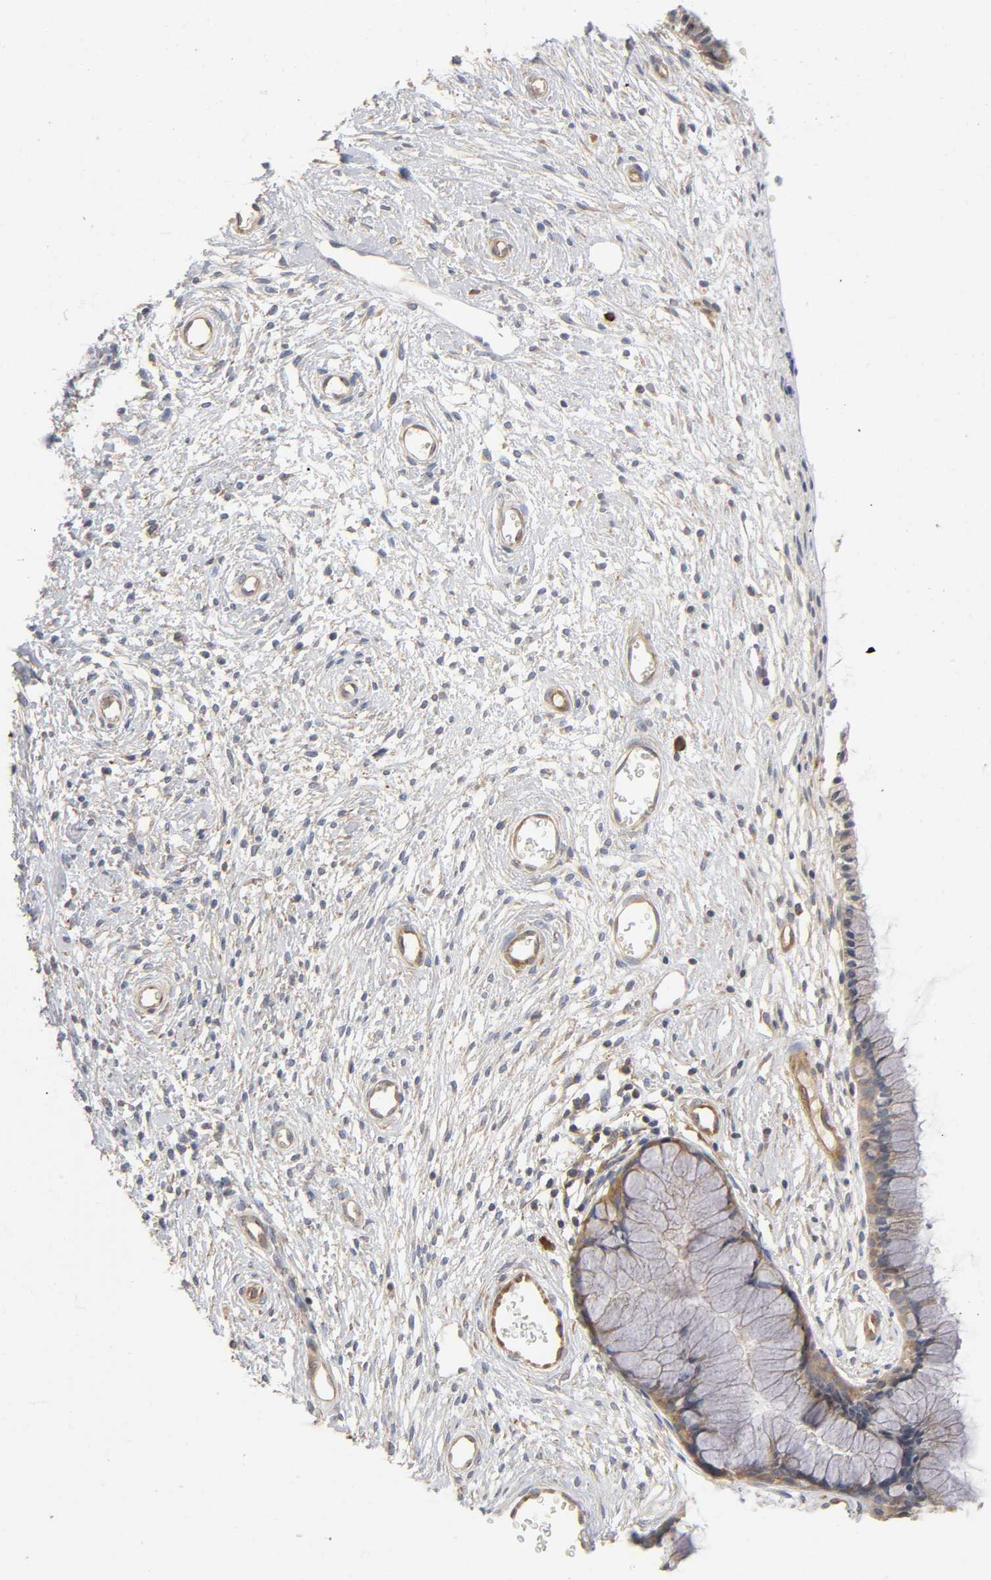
{"staining": {"intensity": "moderate", "quantity": ">75%", "location": "cytoplasmic/membranous"}, "tissue": "cervix", "cell_type": "Glandular cells", "image_type": "normal", "snomed": [{"axis": "morphology", "description": "Normal tissue, NOS"}, {"axis": "topography", "description": "Cervix"}], "caption": "IHC histopathology image of normal human cervix stained for a protein (brown), which demonstrates medium levels of moderate cytoplasmic/membranous expression in about >75% of glandular cells.", "gene": "IQCJ", "patient": {"sex": "female", "age": 55}}